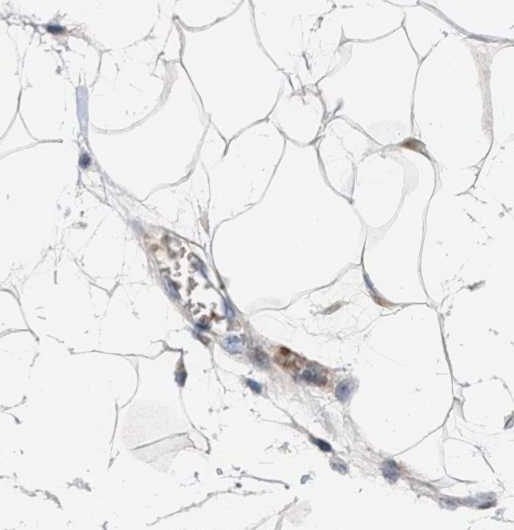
{"staining": {"intensity": "weak", "quantity": "<25%", "location": "cytoplasmic/membranous"}, "tissue": "adipose tissue", "cell_type": "Adipocytes", "image_type": "normal", "snomed": [{"axis": "morphology", "description": "Normal tissue, NOS"}, {"axis": "morphology", "description": "Adenocarcinoma, NOS"}, {"axis": "topography", "description": "Duodenum"}, {"axis": "topography", "description": "Peripheral nerve tissue"}], "caption": "DAB (3,3'-diaminobenzidine) immunohistochemical staining of benign adipose tissue shows no significant expression in adipocytes.", "gene": "POLR1F", "patient": {"sex": "female", "age": 60}}